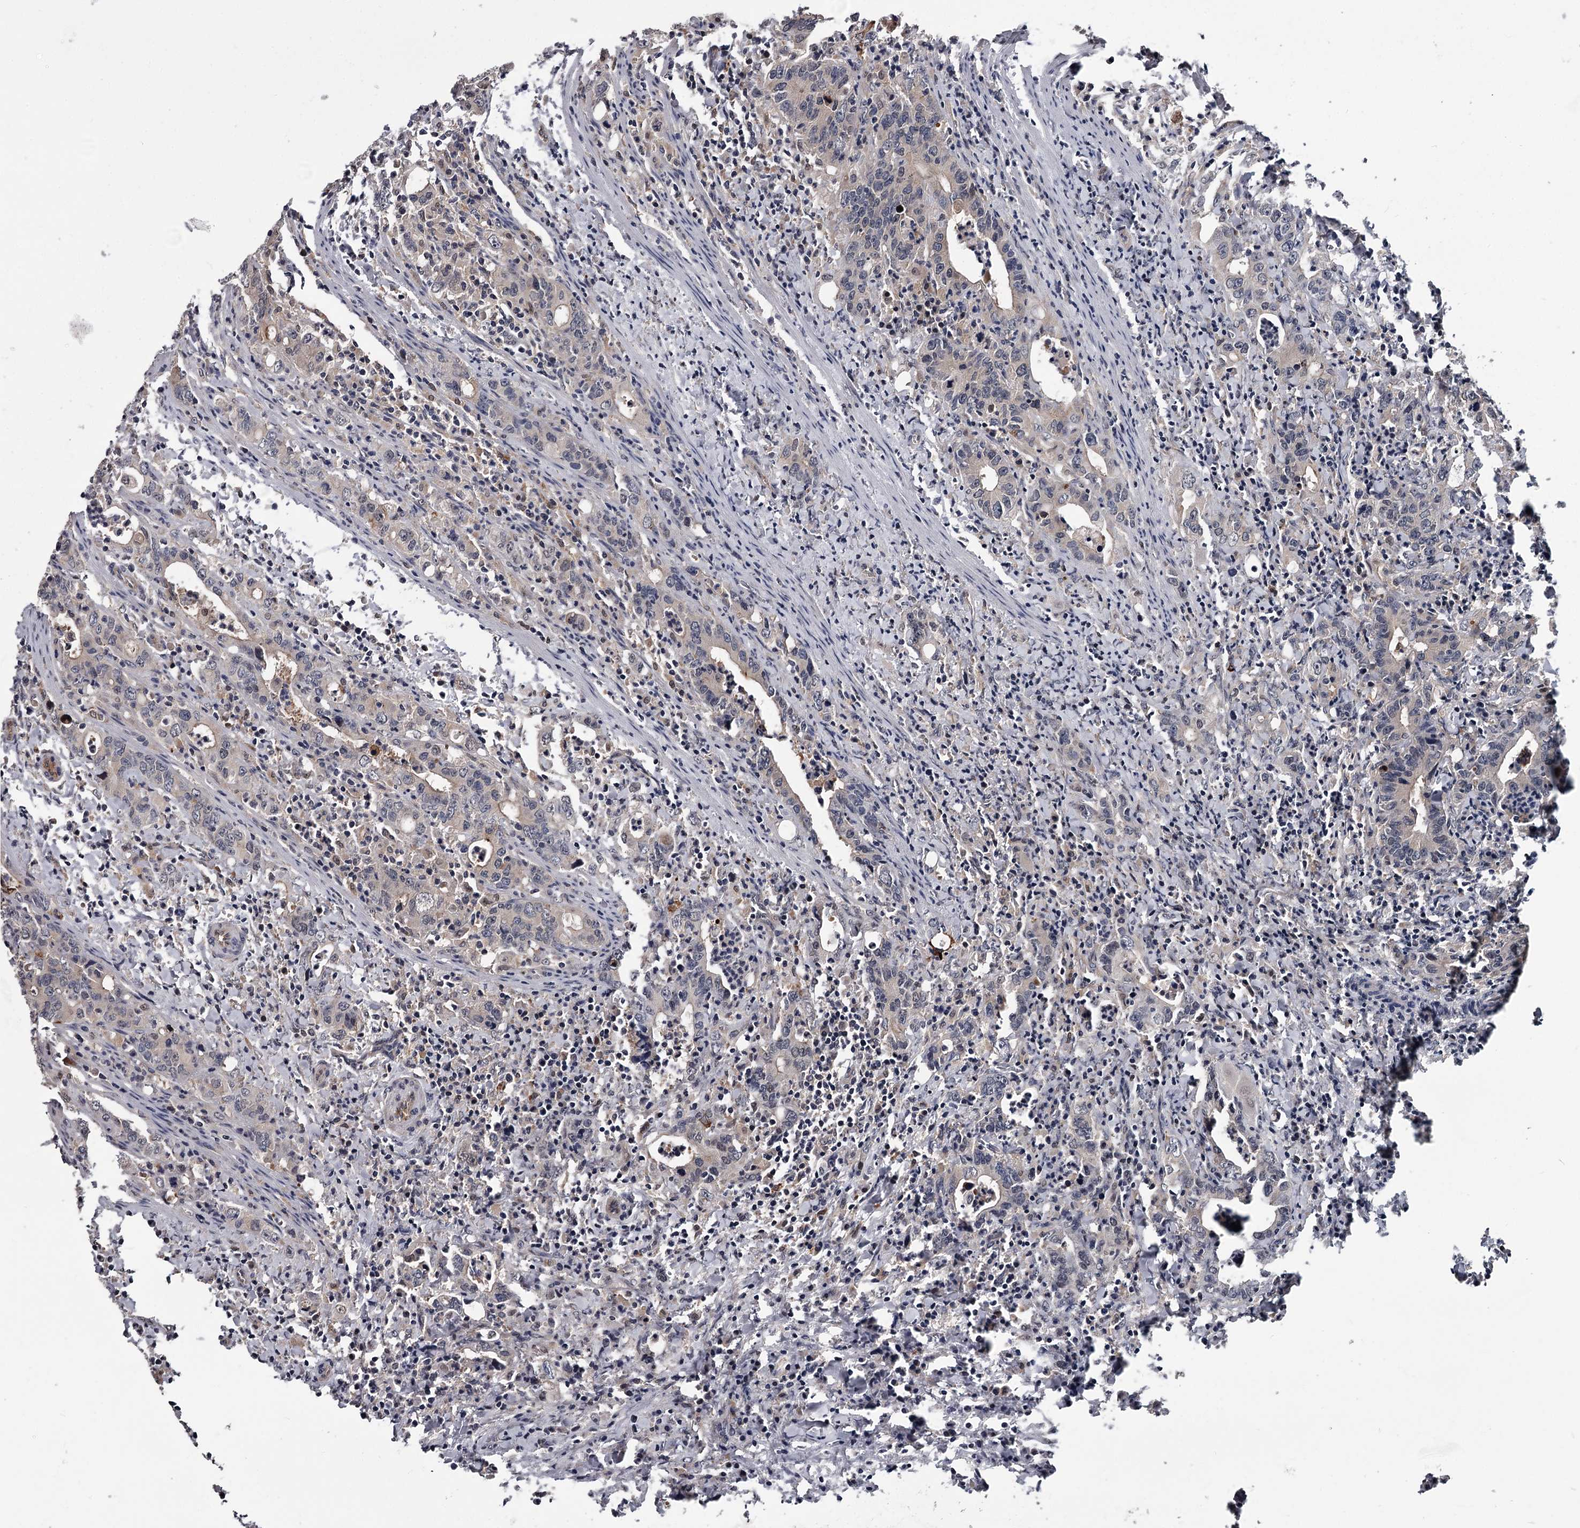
{"staining": {"intensity": "negative", "quantity": "none", "location": "none"}, "tissue": "colorectal cancer", "cell_type": "Tumor cells", "image_type": "cancer", "snomed": [{"axis": "morphology", "description": "Adenocarcinoma, NOS"}, {"axis": "topography", "description": "Colon"}], "caption": "There is no significant expression in tumor cells of colorectal cancer.", "gene": "DAO", "patient": {"sex": "female", "age": 75}}